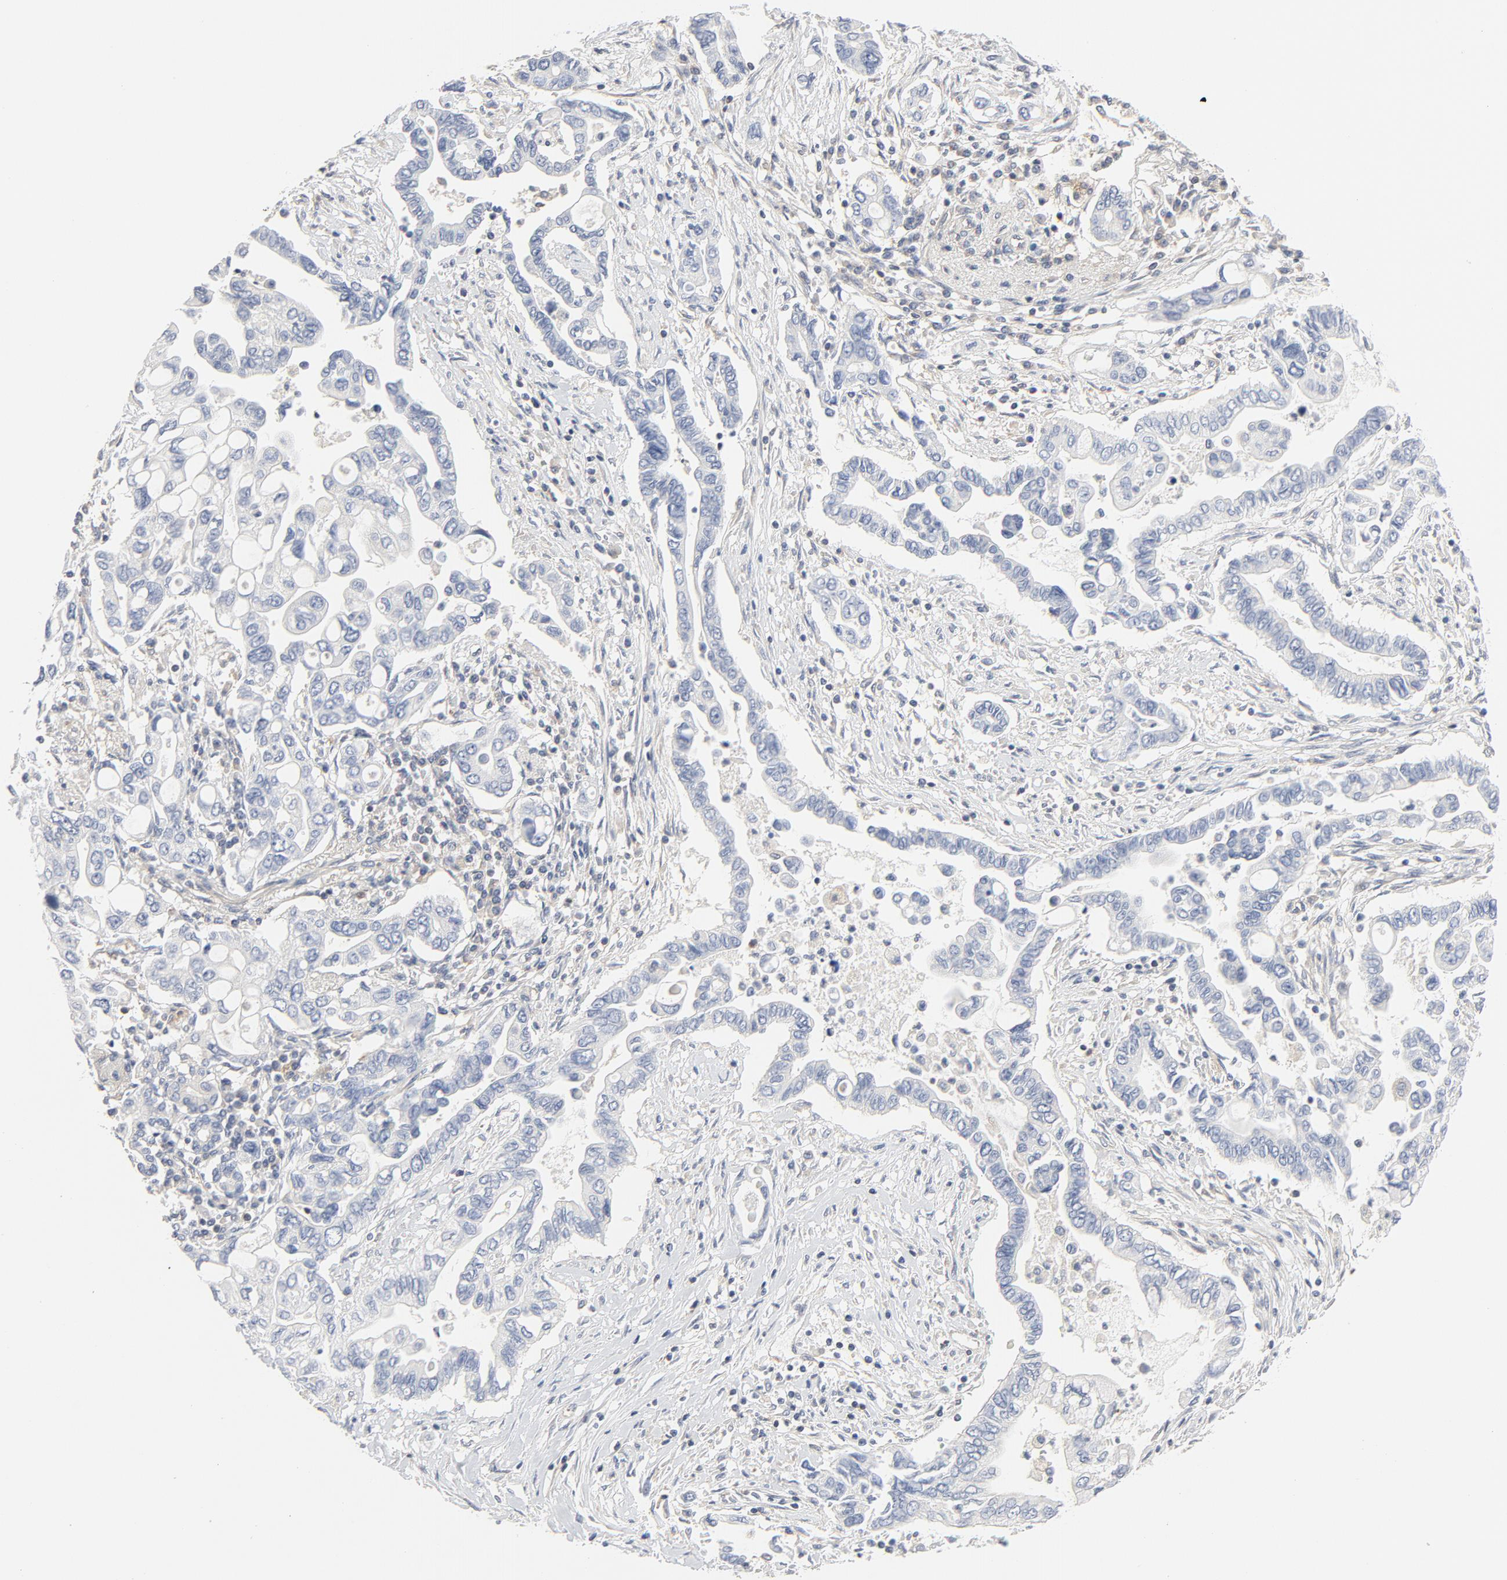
{"staining": {"intensity": "weak", "quantity": "<25%", "location": "cytoplasmic/membranous"}, "tissue": "pancreatic cancer", "cell_type": "Tumor cells", "image_type": "cancer", "snomed": [{"axis": "morphology", "description": "Adenocarcinoma, NOS"}, {"axis": "topography", "description": "Pancreas"}], "caption": "An immunohistochemistry (IHC) histopathology image of pancreatic cancer (adenocarcinoma) is shown. There is no staining in tumor cells of pancreatic cancer (adenocarcinoma).", "gene": "RABEP1", "patient": {"sex": "female", "age": 57}}